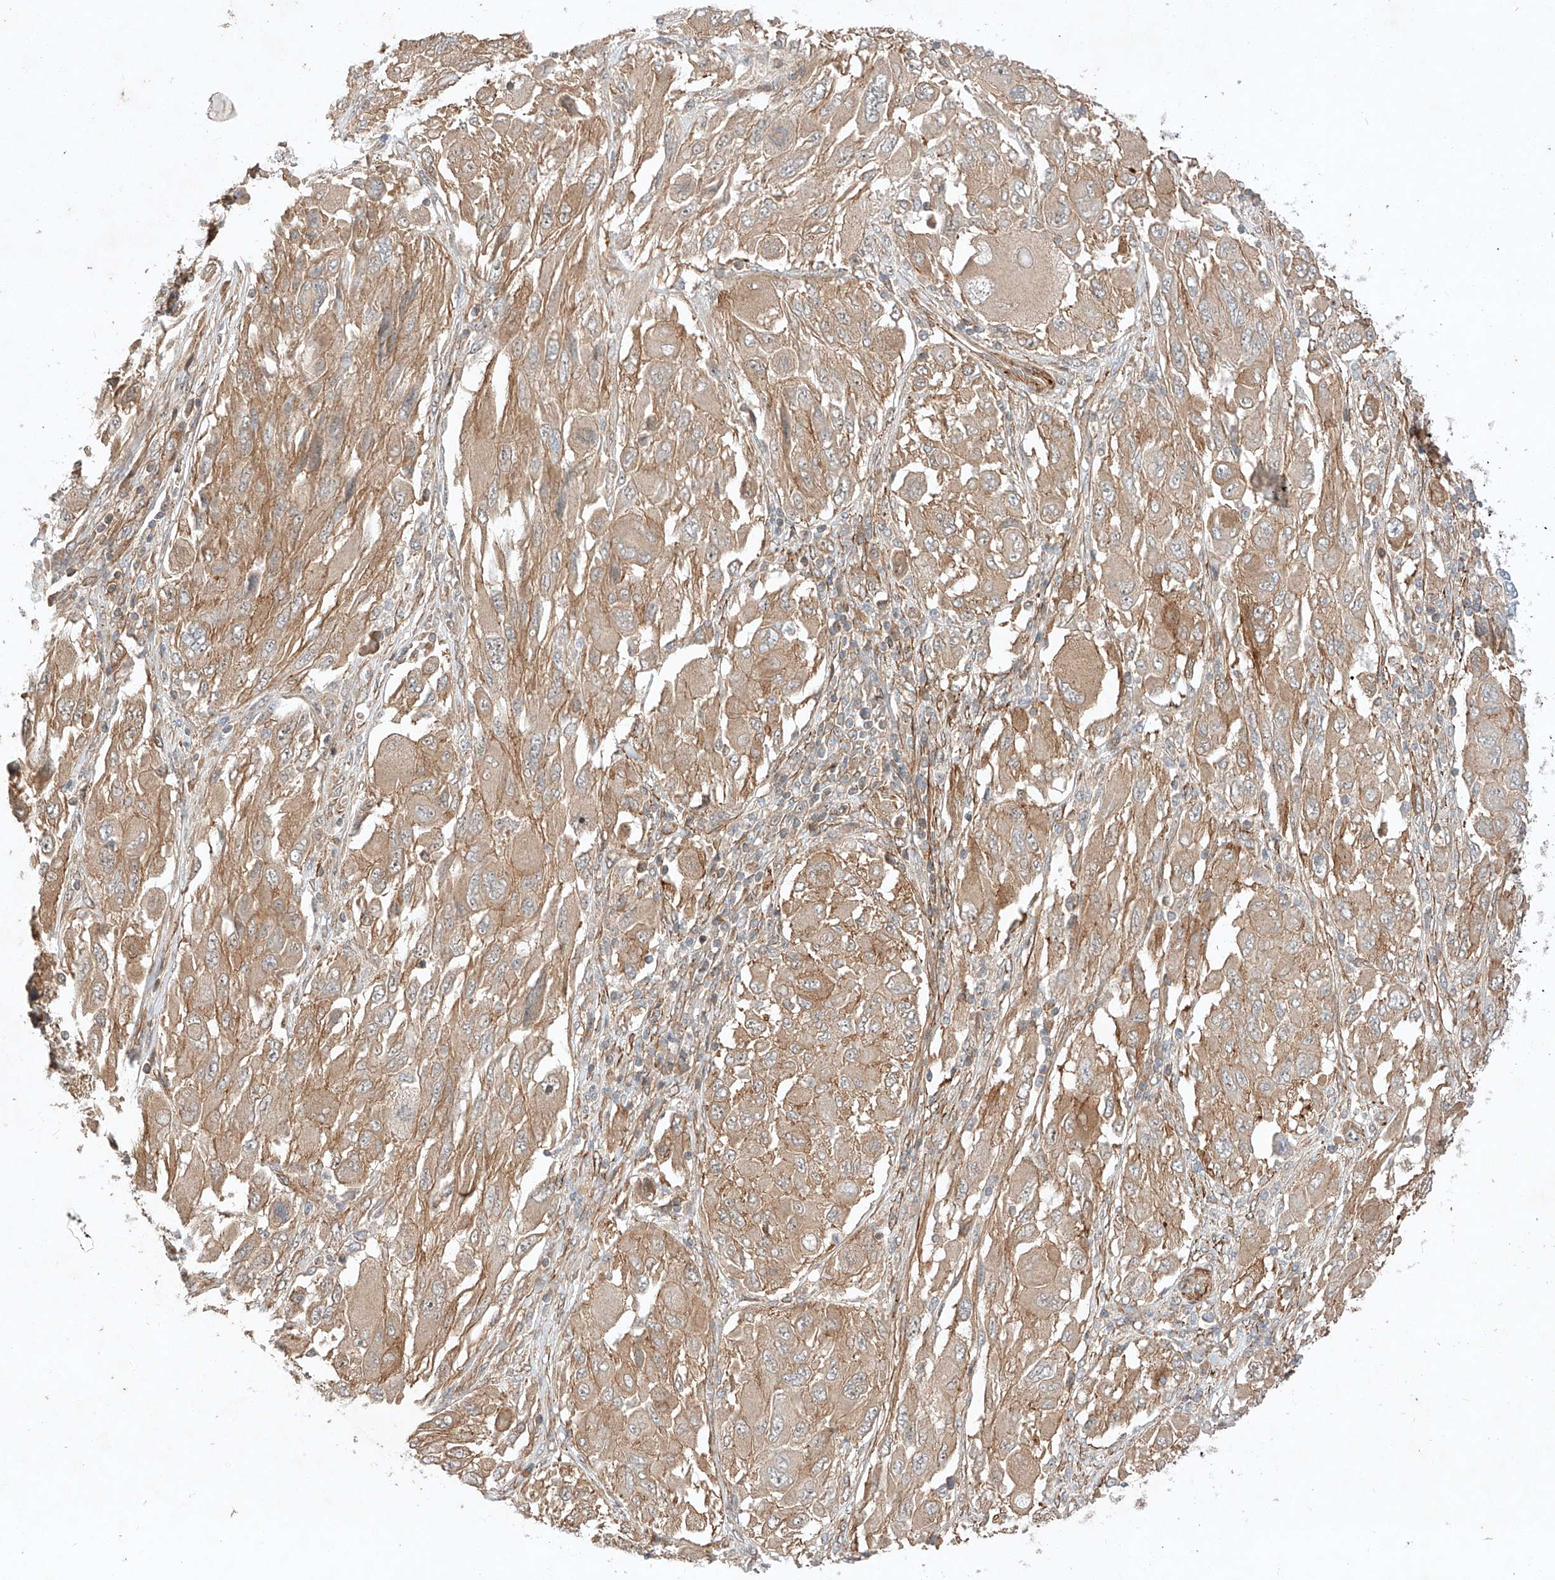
{"staining": {"intensity": "moderate", "quantity": "25%-75%", "location": "cytoplasmic/membranous"}, "tissue": "melanoma", "cell_type": "Tumor cells", "image_type": "cancer", "snomed": [{"axis": "morphology", "description": "Malignant melanoma, NOS"}, {"axis": "topography", "description": "Skin"}], "caption": "Immunohistochemistry of melanoma demonstrates medium levels of moderate cytoplasmic/membranous expression in approximately 25%-75% of tumor cells.", "gene": "ARHGAP33", "patient": {"sex": "female", "age": 91}}